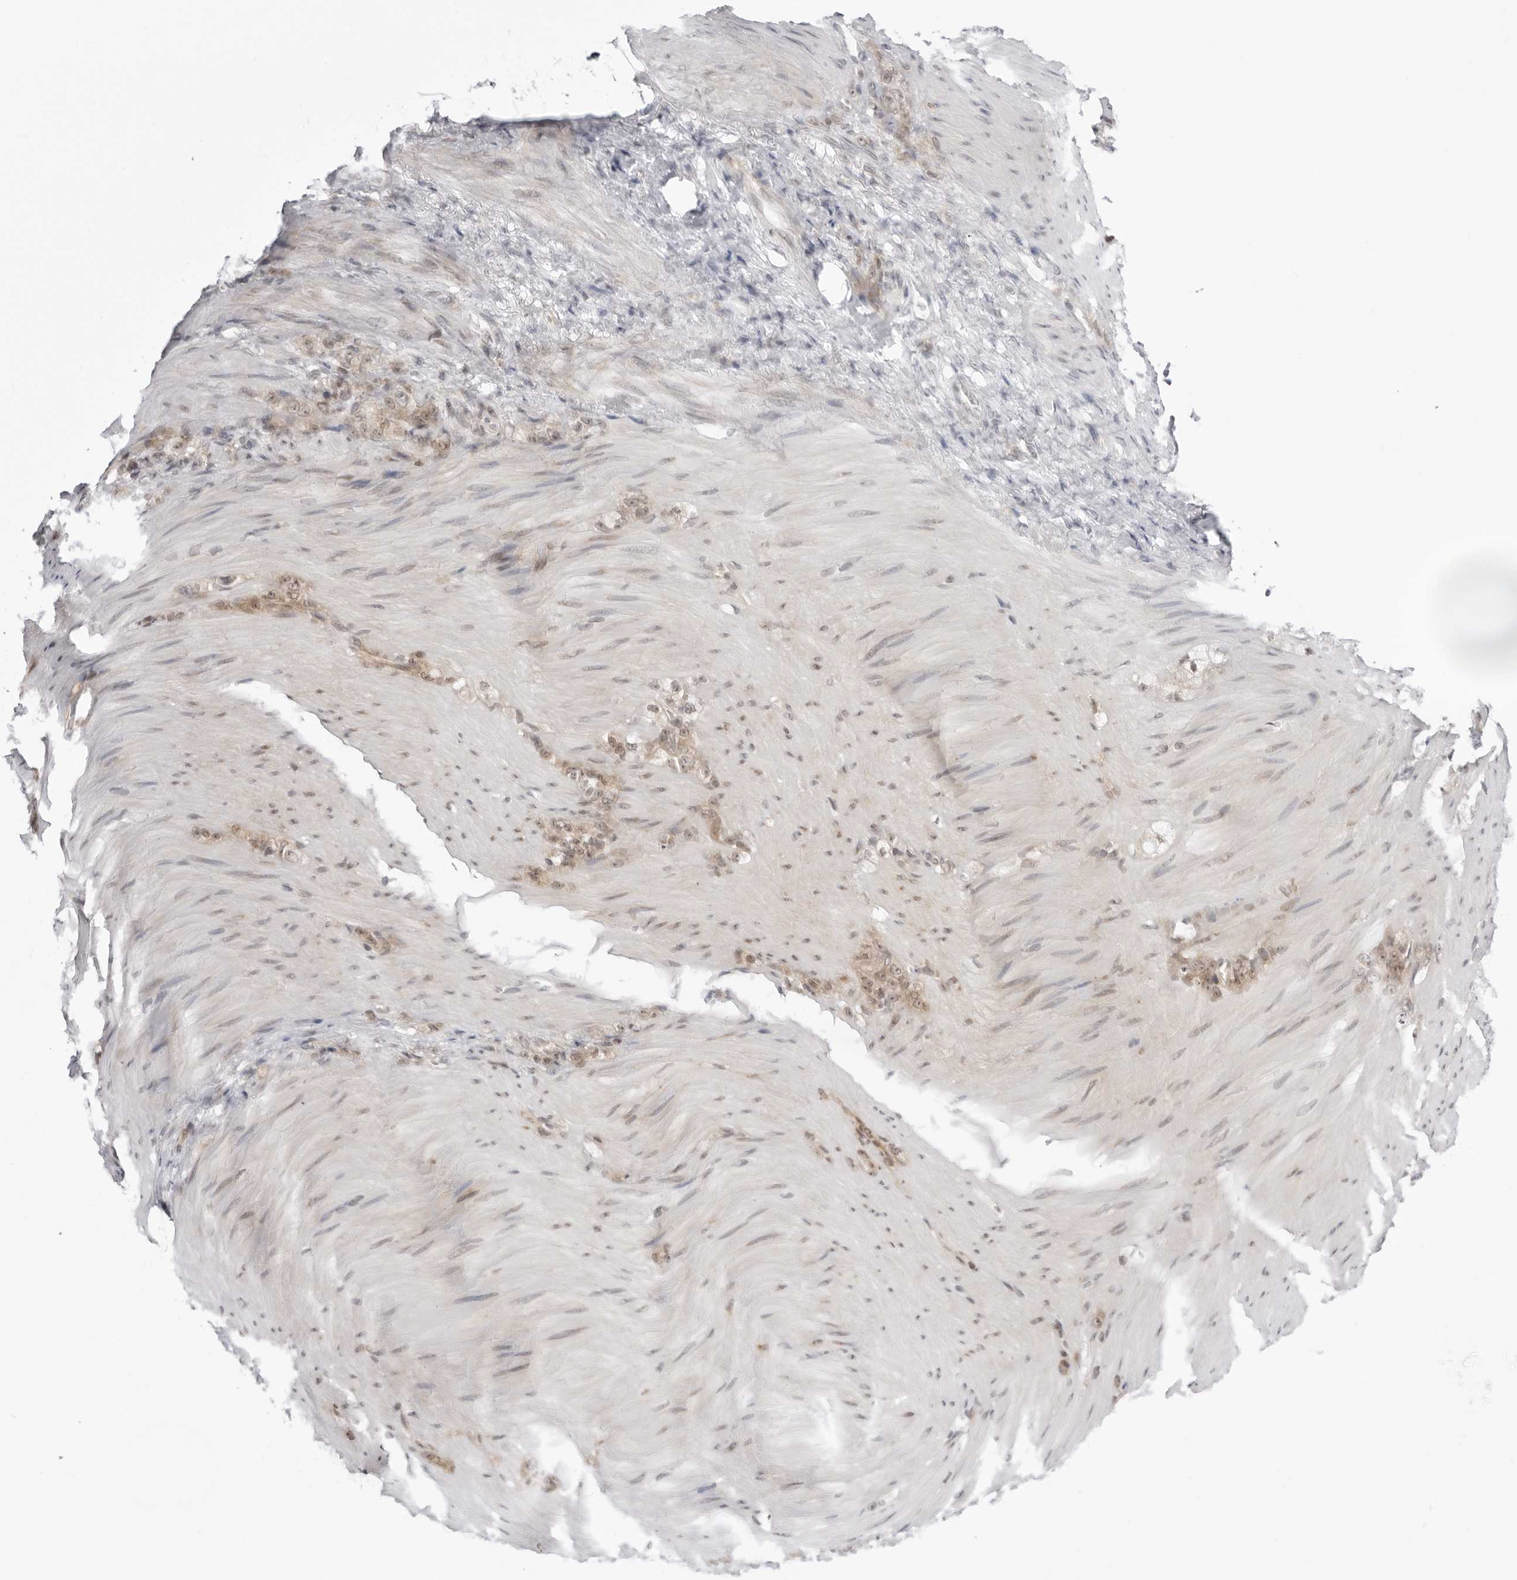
{"staining": {"intensity": "weak", "quantity": ">75%", "location": "cytoplasmic/membranous,nuclear"}, "tissue": "stomach cancer", "cell_type": "Tumor cells", "image_type": "cancer", "snomed": [{"axis": "morphology", "description": "Normal tissue, NOS"}, {"axis": "morphology", "description": "Adenocarcinoma, NOS"}, {"axis": "topography", "description": "Stomach"}], "caption": "This histopathology image reveals stomach cancer stained with immunohistochemistry to label a protein in brown. The cytoplasmic/membranous and nuclear of tumor cells show weak positivity for the protein. Nuclei are counter-stained blue.", "gene": "PPP2R5C", "patient": {"sex": "male", "age": 82}}